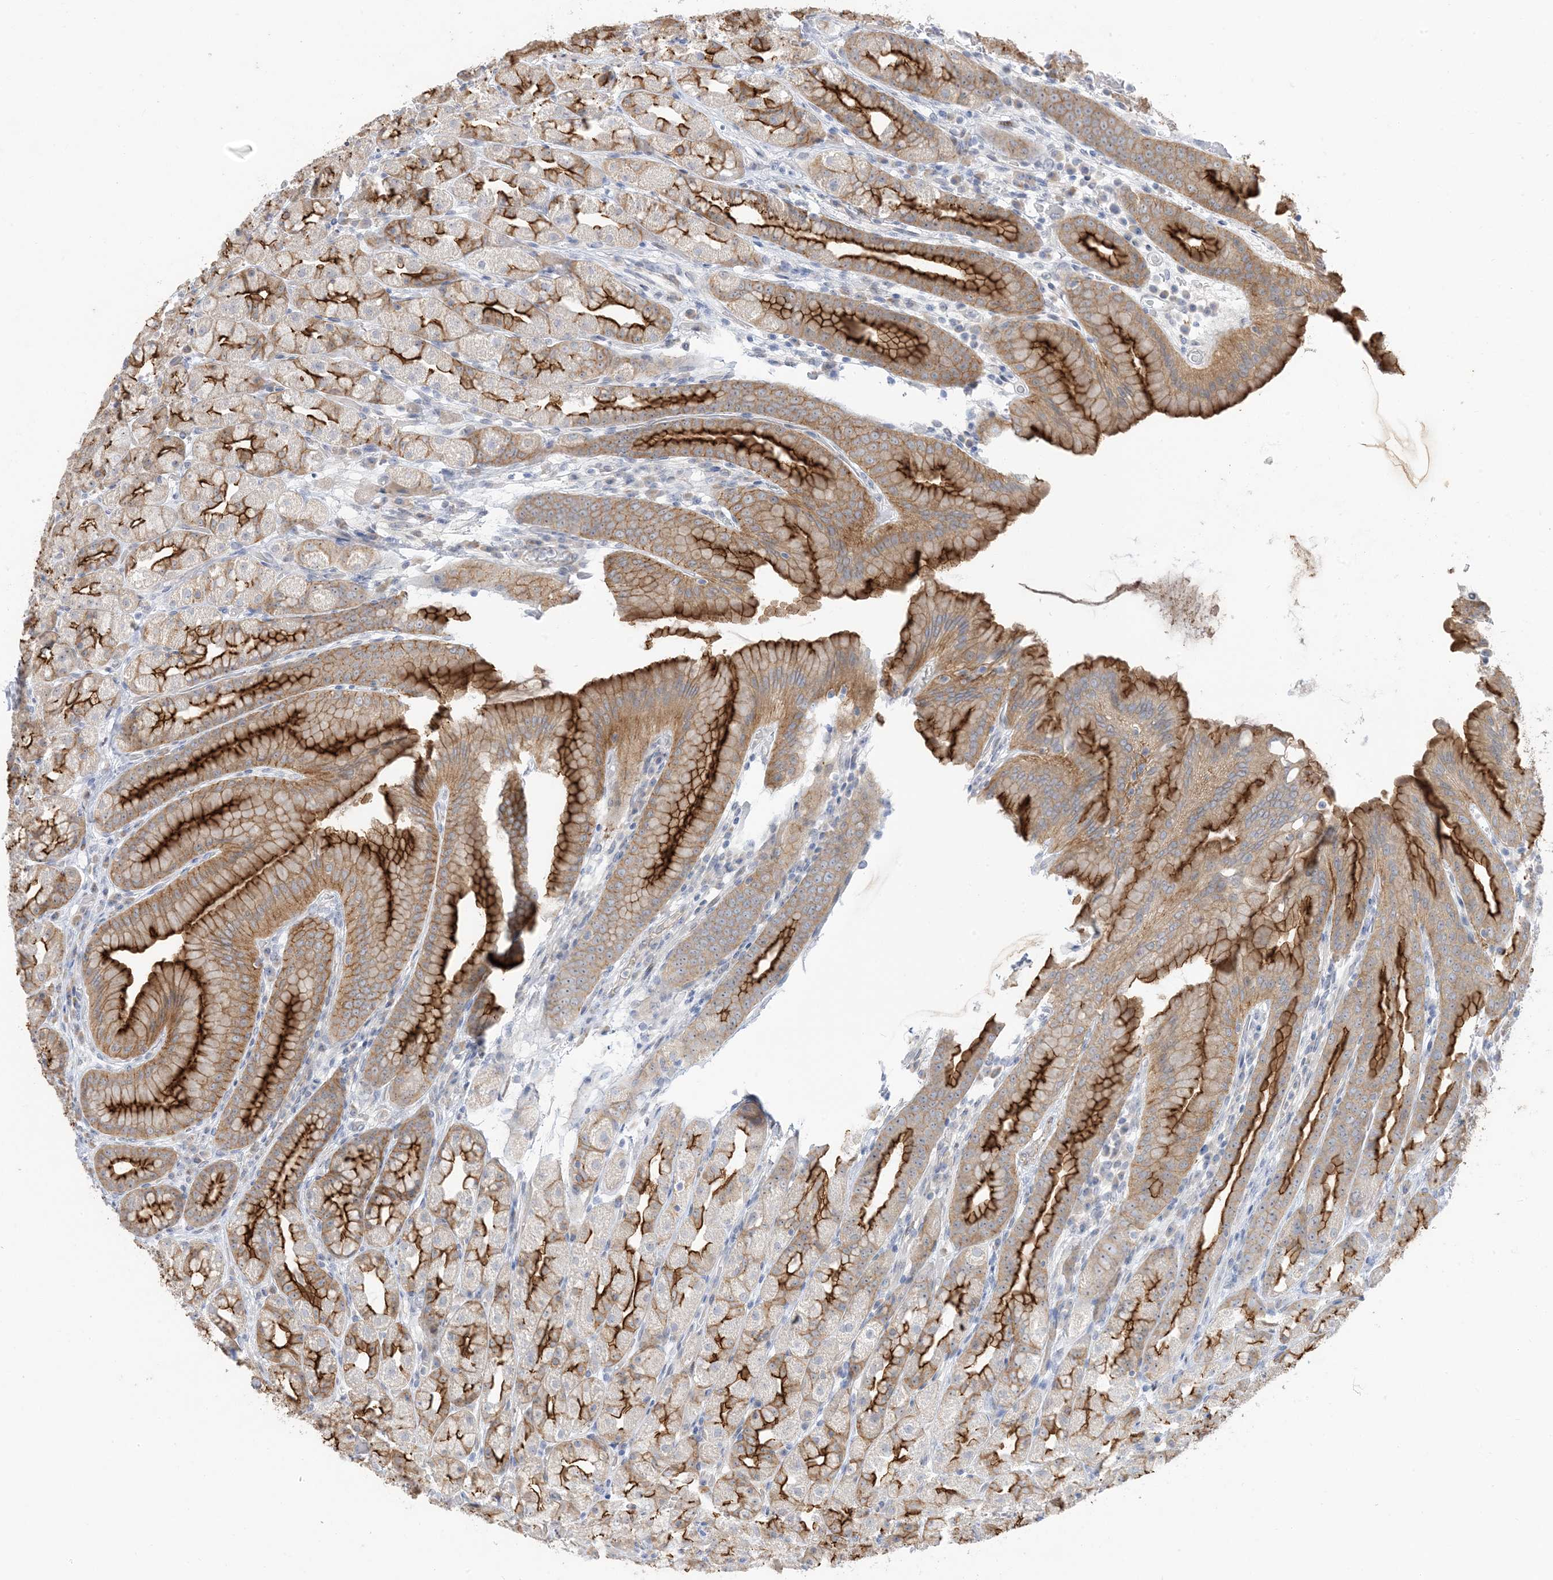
{"staining": {"intensity": "strong", "quantity": "25%-75%", "location": "cytoplasmic/membranous"}, "tissue": "stomach", "cell_type": "Glandular cells", "image_type": "normal", "snomed": [{"axis": "morphology", "description": "Normal tissue, NOS"}, {"axis": "topography", "description": "Stomach, upper"}], "caption": "DAB (3,3'-diaminobenzidine) immunohistochemical staining of normal human stomach reveals strong cytoplasmic/membranous protein positivity in approximately 25%-75% of glandular cells.", "gene": "IL36B", "patient": {"sex": "male", "age": 68}}